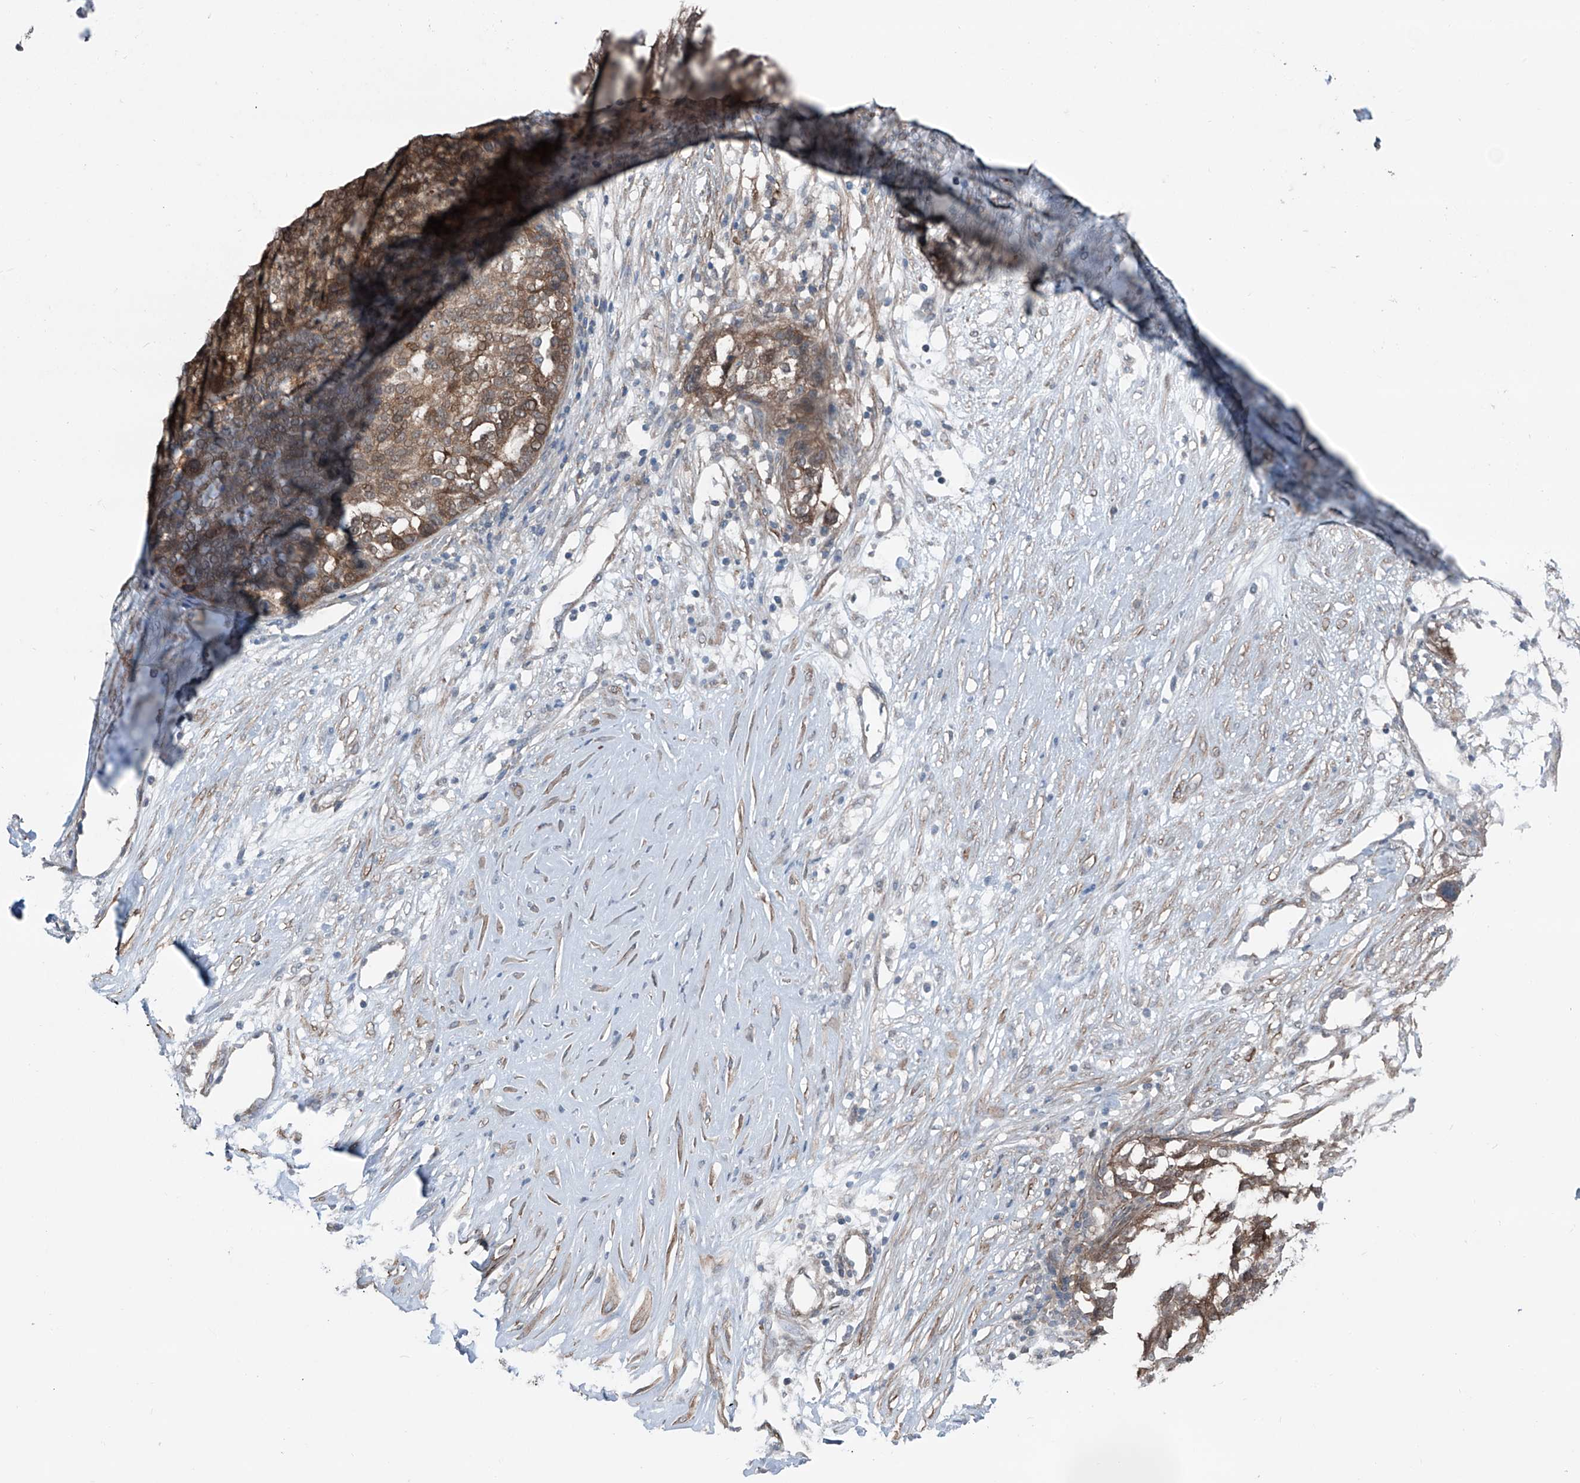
{"staining": {"intensity": "moderate", "quantity": "25%-75%", "location": "cytoplasmic/membranous"}, "tissue": "ovarian cancer", "cell_type": "Tumor cells", "image_type": "cancer", "snomed": [{"axis": "morphology", "description": "Cystadenocarcinoma, serous, NOS"}, {"axis": "topography", "description": "Ovary"}], "caption": "Immunohistochemistry of human serous cystadenocarcinoma (ovarian) displays medium levels of moderate cytoplasmic/membranous staining in approximately 25%-75% of tumor cells.", "gene": "HSPB11", "patient": {"sex": "female", "age": 59}}